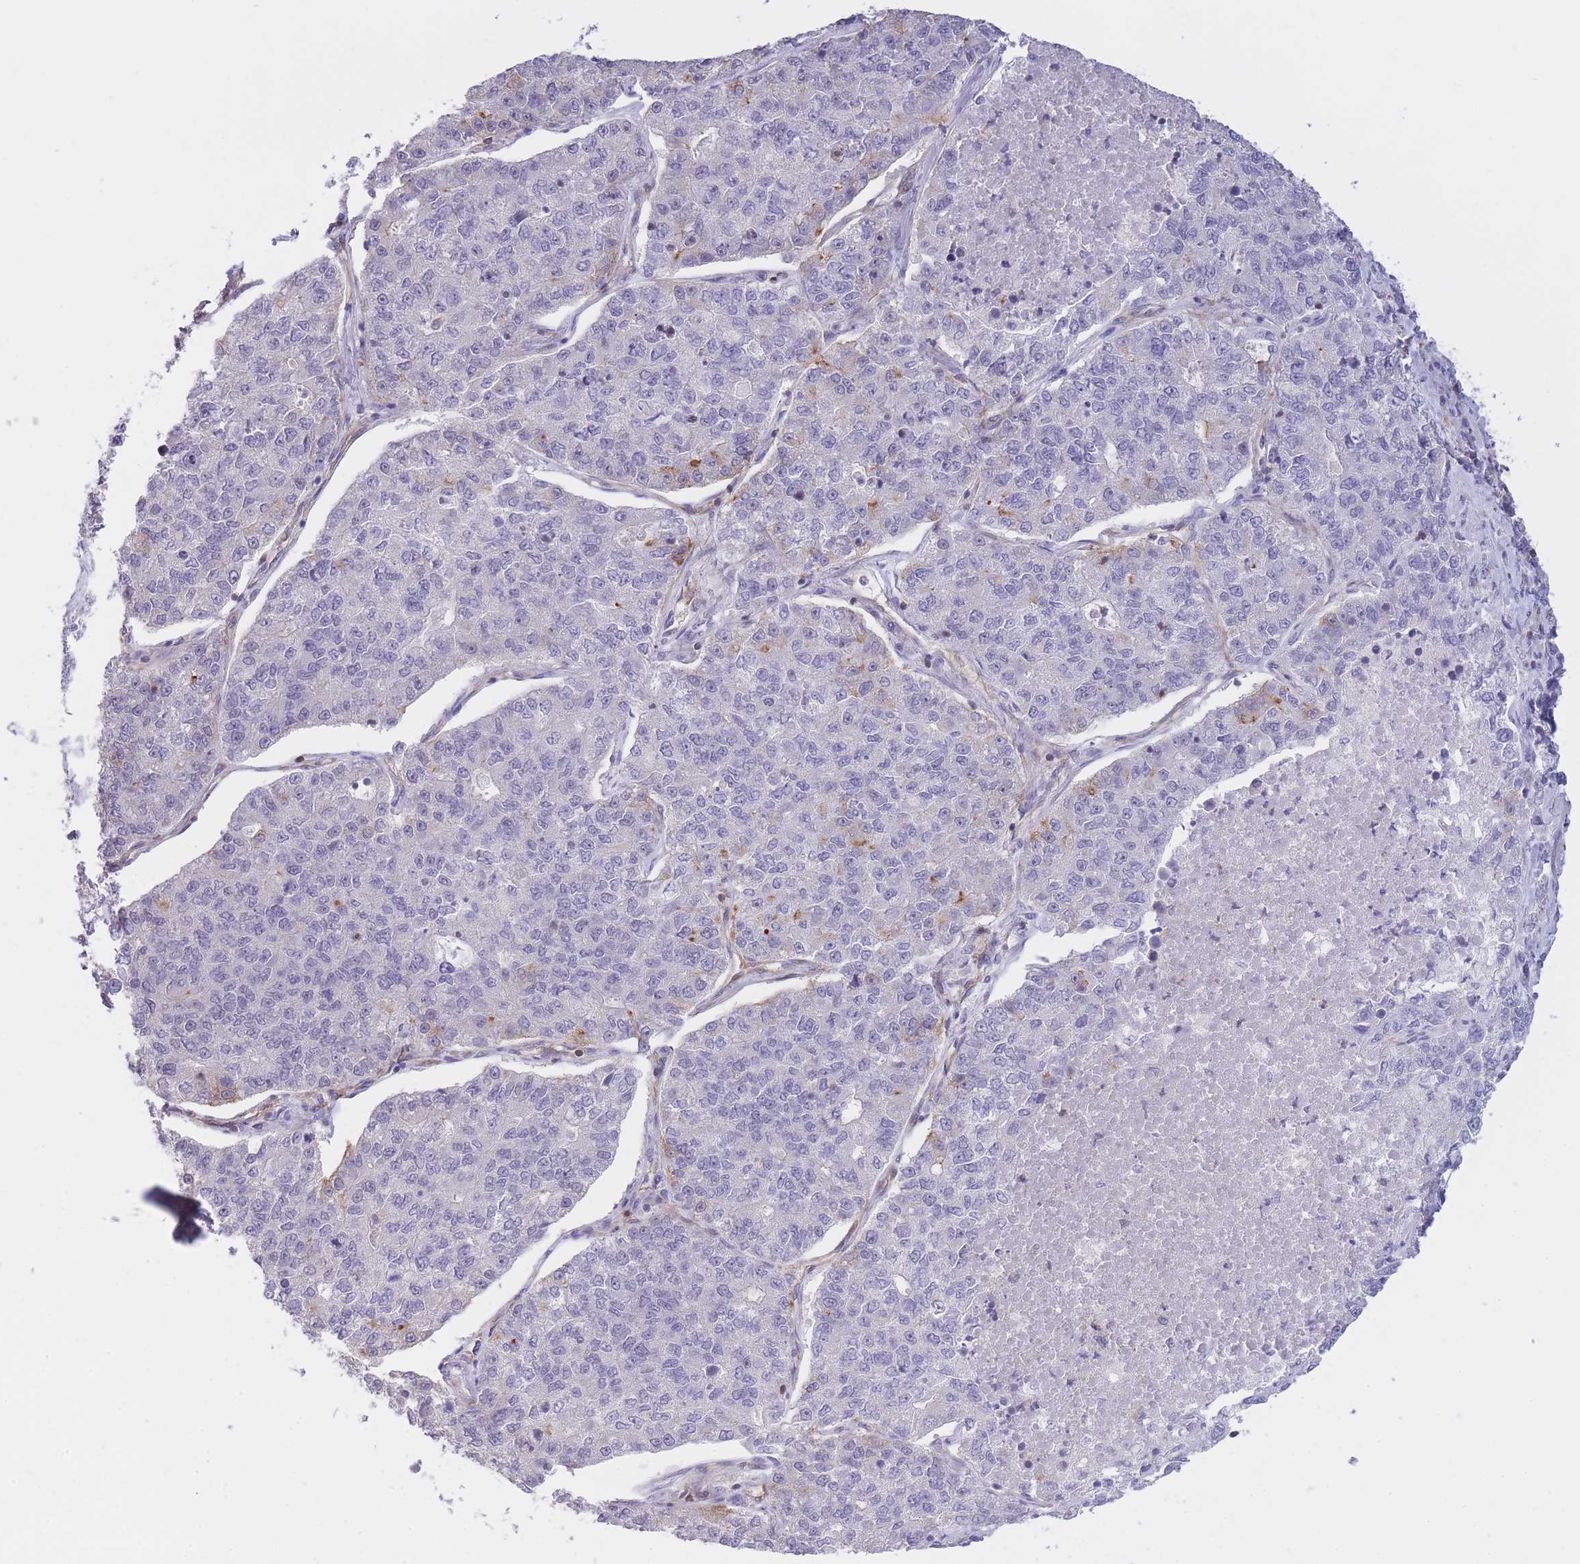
{"staining": {"intensity": "negative", "quantity": "none", "location": "none"}, "tissue": "lung cancer", "cell_type": "Tumor cells", "image_type": "cancer", "snomed": [{"axis": "morphology", "description": "Adenocarcinoma, NOS"}, {"axis": "topography", "description": "Lung"}], "caption": "DAB (3,3'-diaminobenzidine) immunohistochemical staining of human adenocarcinoma (lung) demonstrates no significant expression in tumor cells.", "gene": "CDC25B", "patient": {"sex": "male", "age": 49}}